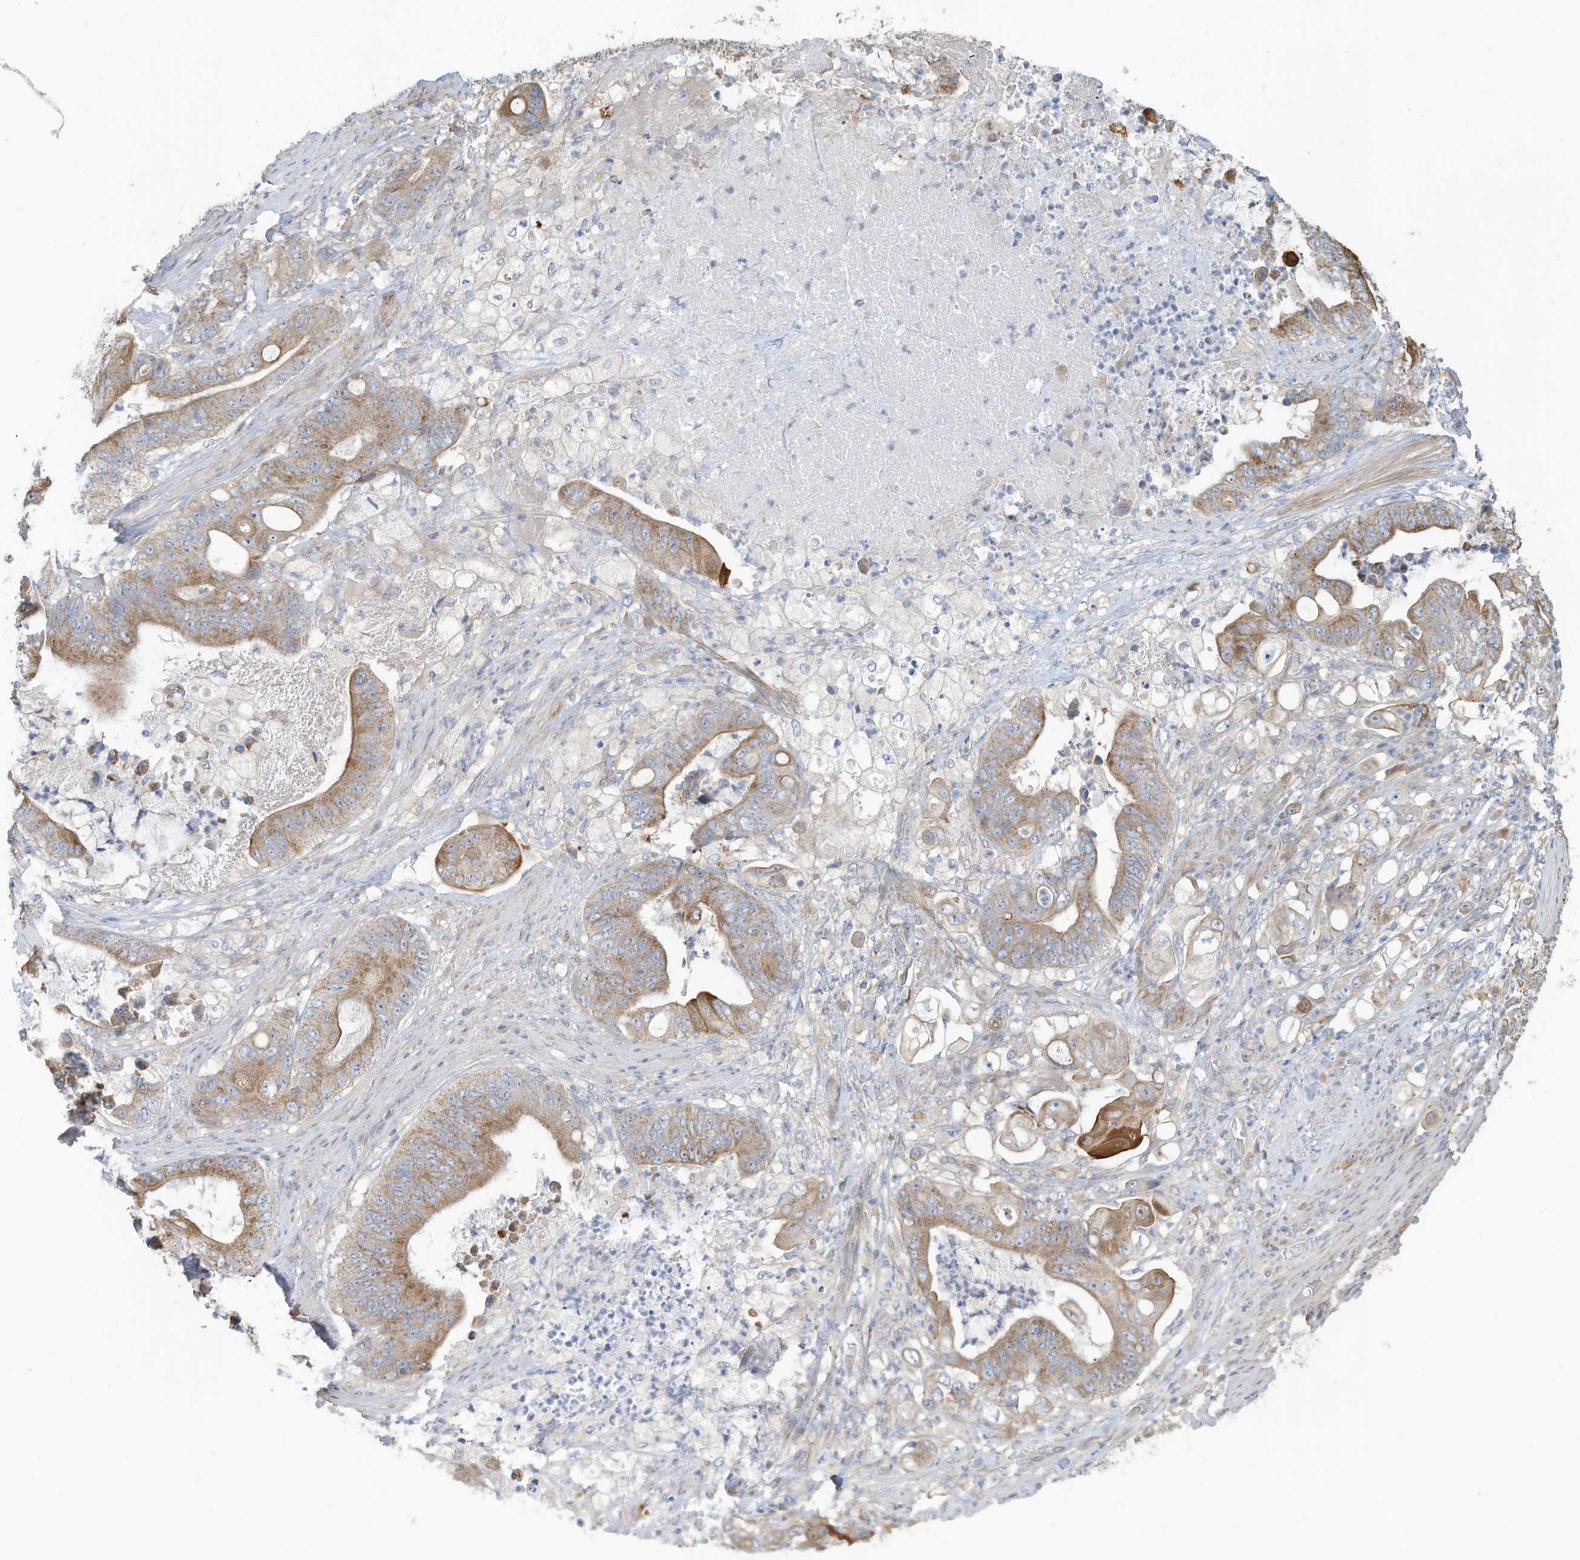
{"staining": {"intensity": "moderate", "quantity": ">75%", "location": "cytoplasmic/membranous"}, "tissue": "stomach cancer", "cell_type": "Tumor cells", "image_type": "cancer", "snomed": [{"axis": "morphology", "description": "Adenocarcinoma, NOS"}, {"axis": "topography", "description": "Stomach"}], "caption": "Stomach cancer (adenocarcinoma) stained with DAB immunohistochemistry exhibits medium levels of moderate cytoplasmic/membranous positivity in approximately >75% of tumor cells.", "gene": "GTPBP2", "patient": {"sex": "female", "age": 73}}